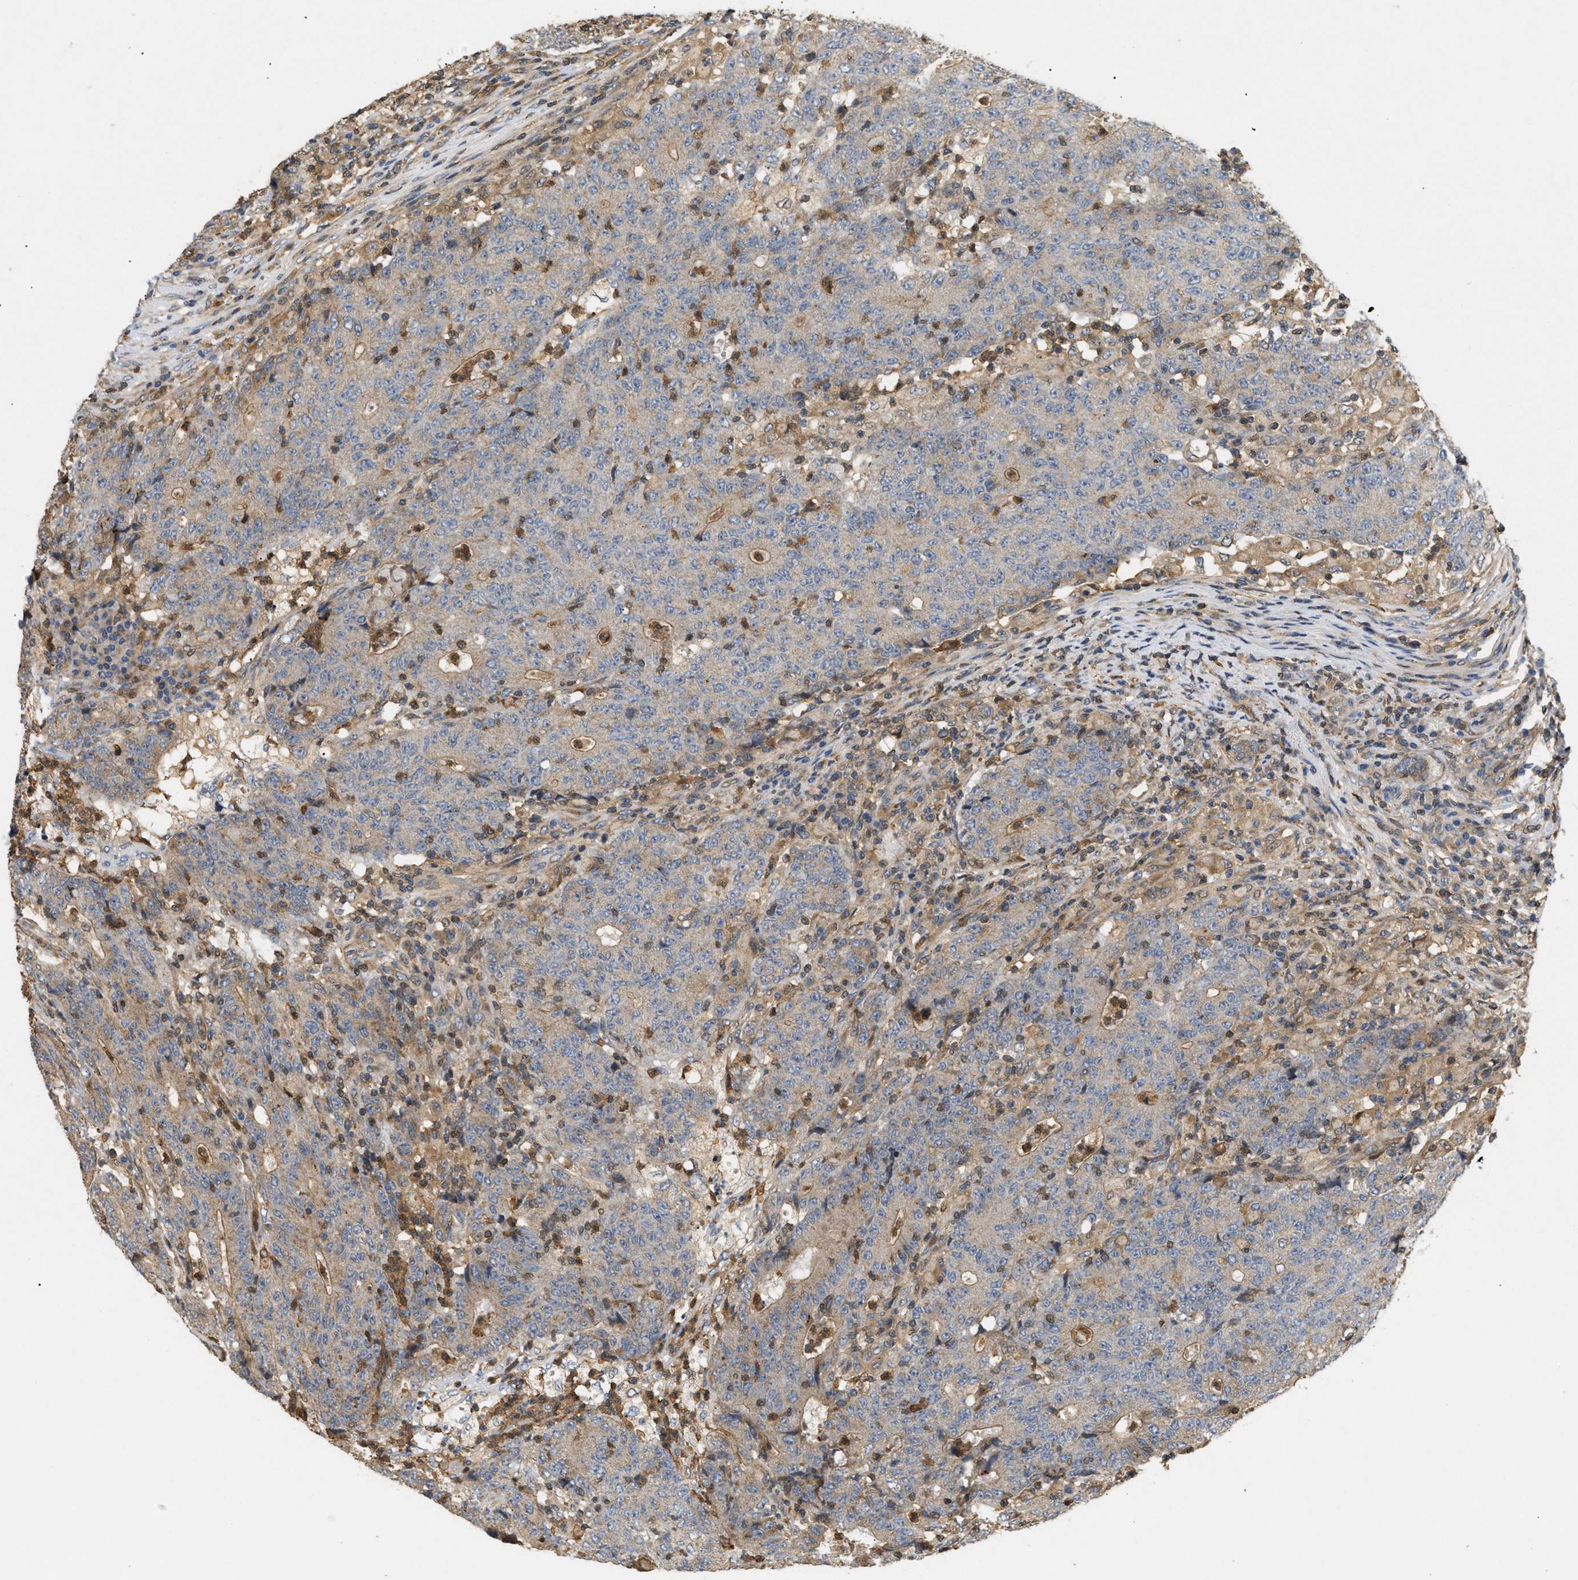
{"staining": {"intensity": "weak", "quantity": "25%-75%", "location": "cytoplasmic/membranous"}, "tissue": "colorectal cancer", "cell_type": "Tumor cells", "image_type": "cancer", "snomed": [{"axis": "morphology", "description": "Normal tissue, NOS"}, {"axis": "morphology", "description": "Adenocarcinoma, NOS"}, {"axis": "topography", "description": "Colon"}], "caption": "High-magnification brightfield microscopy of colorectal cancer stained with DAB (brown) and counterstained with hematoxylin (blue). tumor cells exhibit weak cytoplasmic/membranous expression is appreciated in about25%-75% of cells.", "gene": "FARS2", "patient": {"sex": "female", "age": 75}}